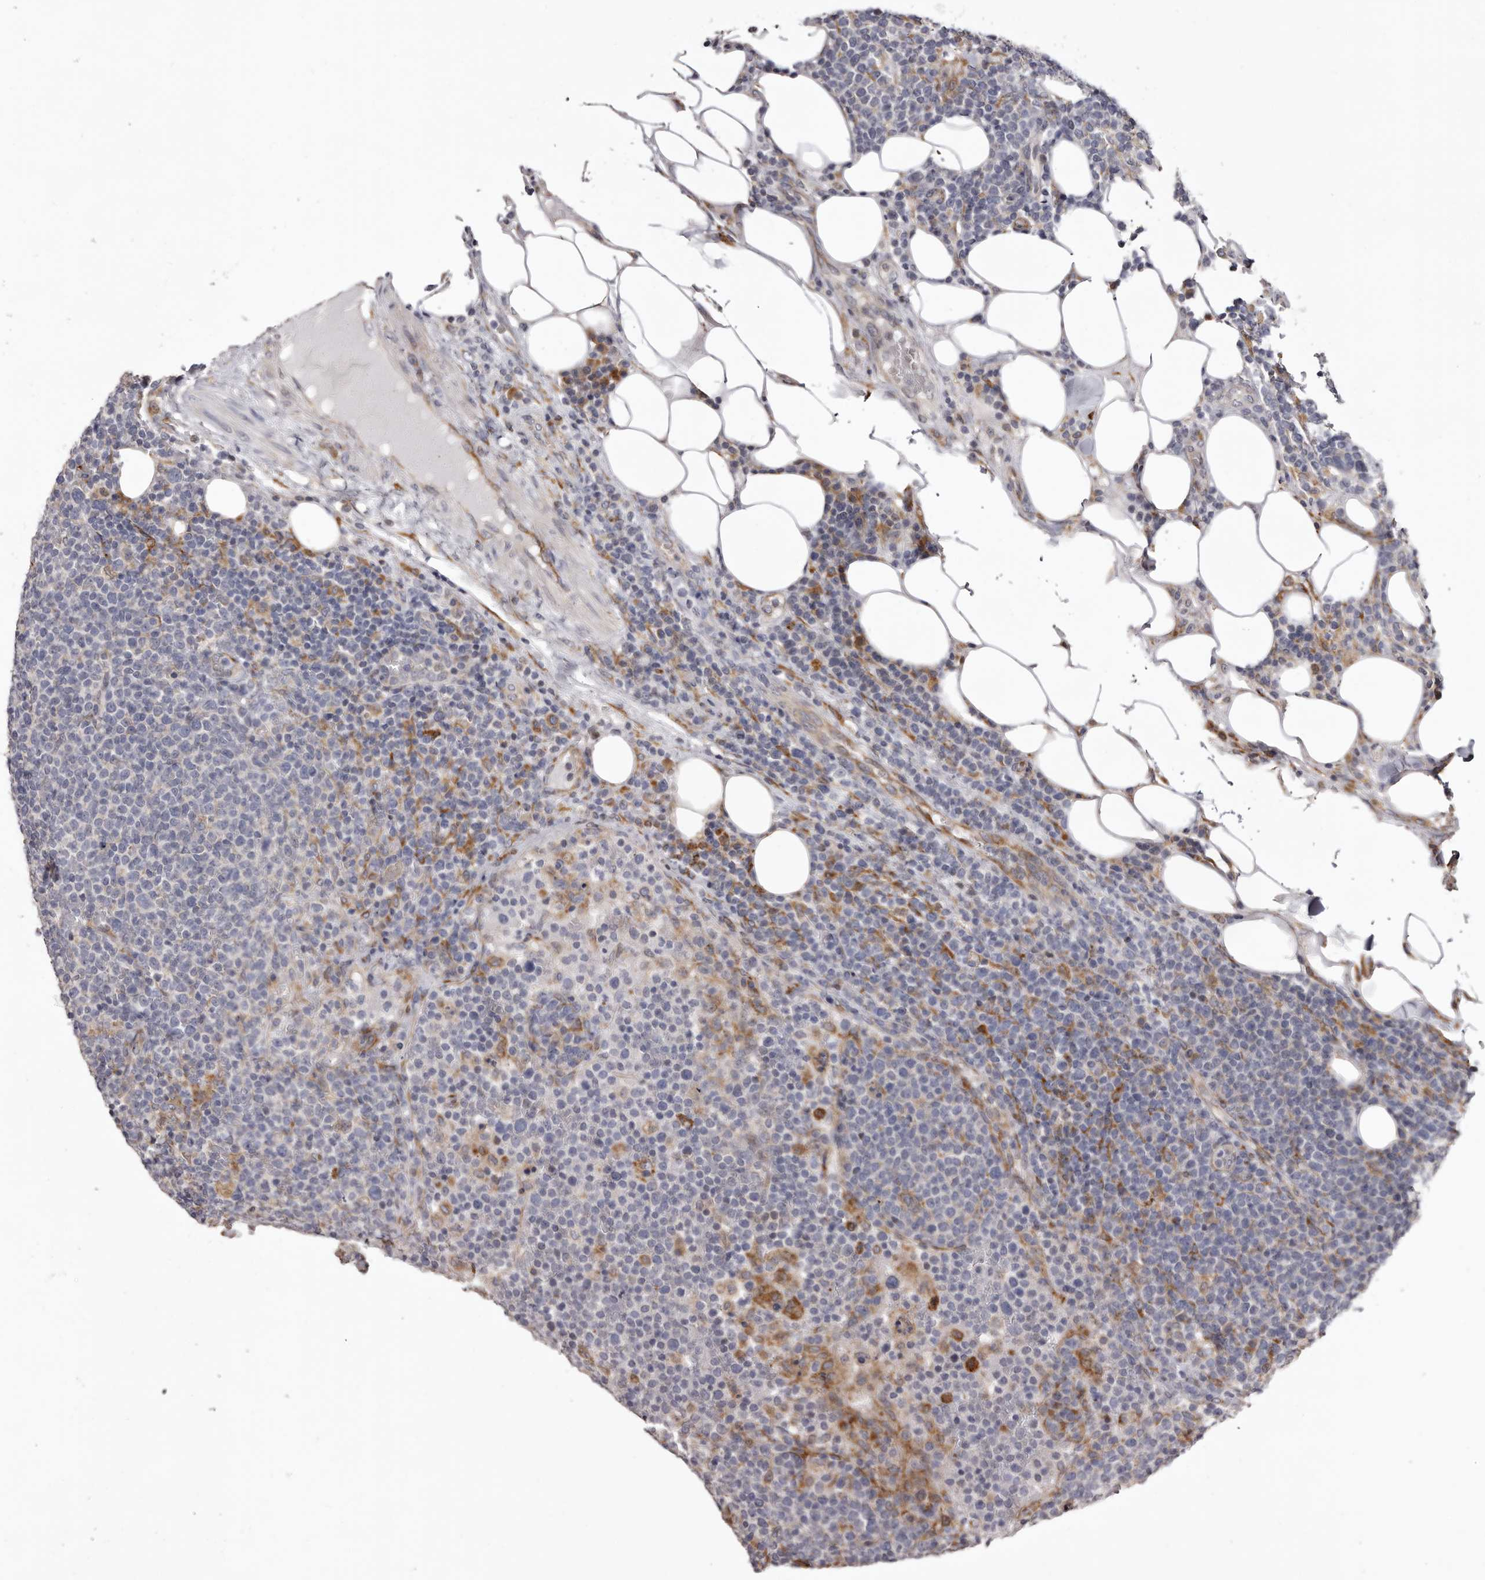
{"staining": {"intensity": "negative", "quantity": "none", "location": "none"}, "tissue": "lymphoma", "cell_type": "Tumor cells", "image_type": "cancer", "snomed": [{"axis": "morphology", "description": "Malignant lymphoma, non-Hodgkin's type, High grade"}, {"axis": "topography", "description": "Lymph node"}], "caption": "IHC of malignant lymphoma, non-Hodgkin's type (high-grade) reveals no positivity in tumor cells.", "gene": "PIGX", "patient": {"sex": "male", "age": 61}}